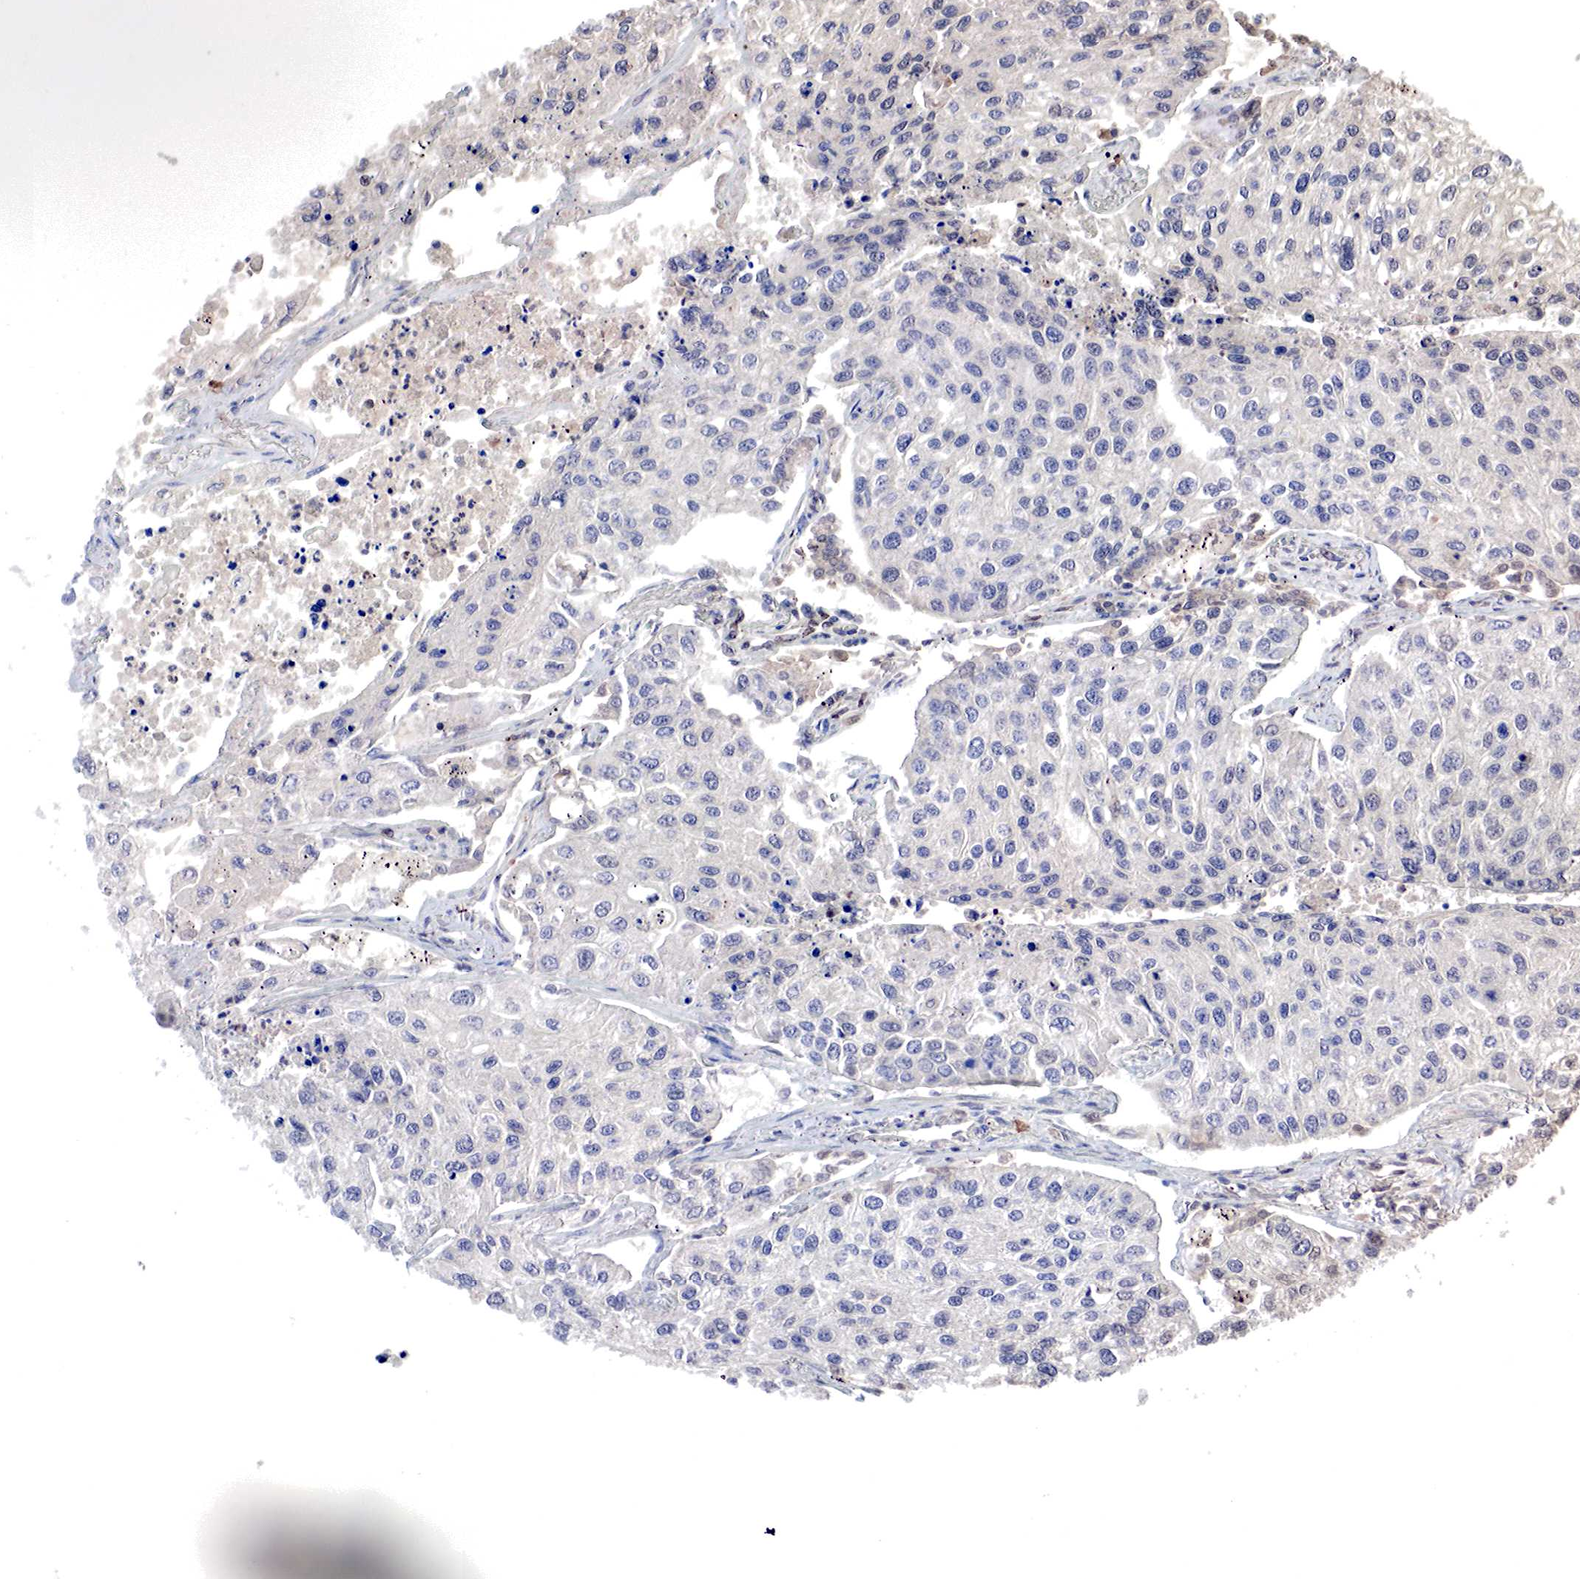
{"staining": {"intensity": "negative", "quantity": "none", "location": "none"}, "tissue": "lung cancer", "cell_type": "Tumor cells", "image_type": "cancer", "snomed": [{"axis": "morphology", "description": "Squamous cell carcinoma, NOS"}, {"axis": "topography", "description": "Lung"}], "caption": "DAB (3,3'-diaminobenzidine) immunohistochemical staining of lung cancer shows no significant positivity in tumor cells. (DAB (3,3'-diaminobenzidine) immunohistochemistry, high magnification).", "gene": "DACH2", "patient": {"sex": "male", "age": 75}}